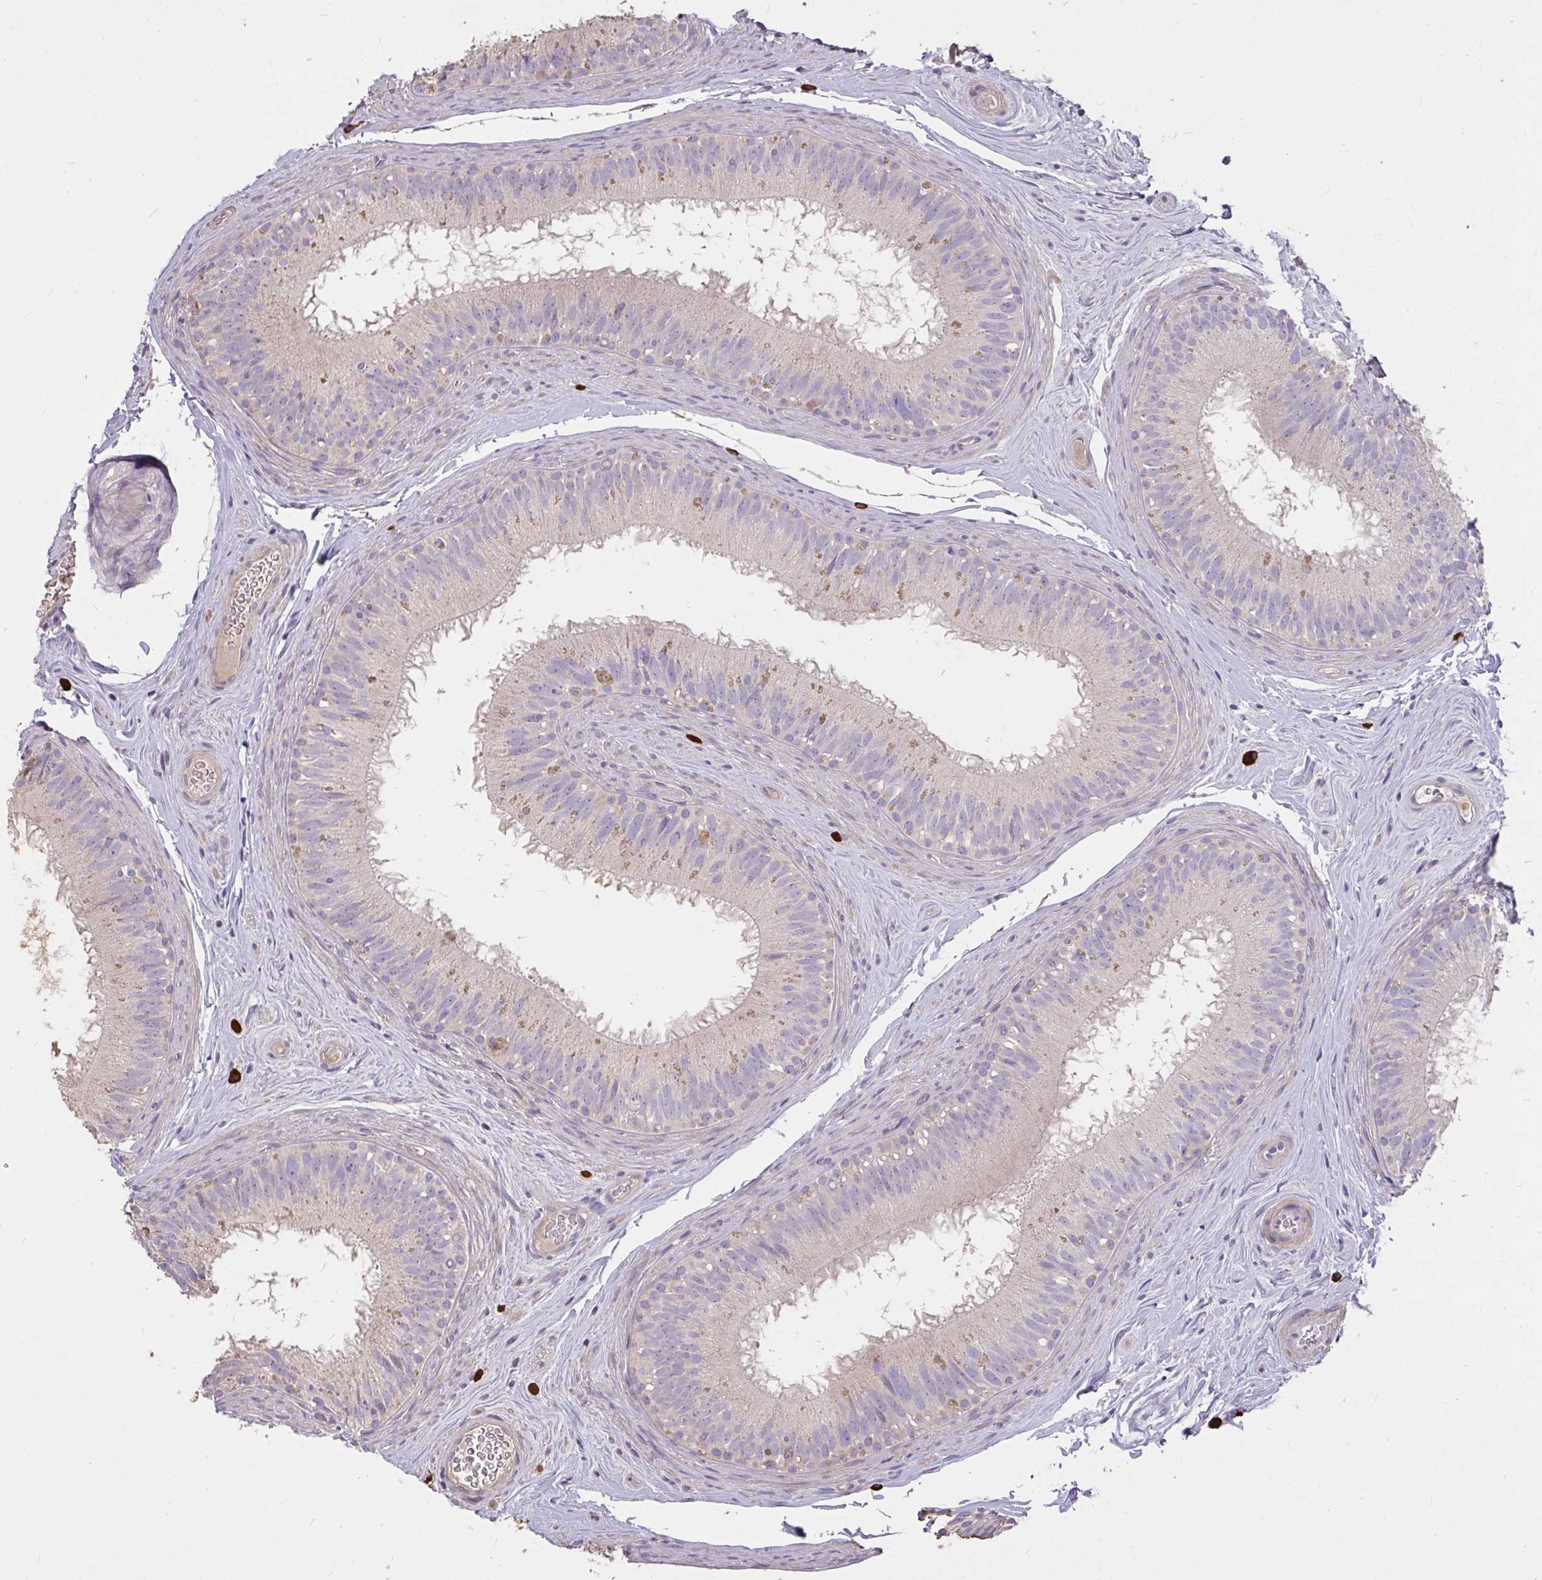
{"staining": {"intensity": "weak", "quantity": "<25%", "location": "cytoplasmic/membranous"}, "tissue": "epididymis", "cell_type": "Glandular cells", "image_type": "normal", "snomed": [{"axis": "morphology", "description": "Normal tissue, NOS"}, {"axis": "topography", "description": "Epididymis"}], "caption": "Glandular cells show no significant expression in unremarkable epididymis. (Stains: DAB (3,3'-diaminobenzidine) immunohistochemistry with hematoxylin counter stain, Microscopy: brightfield microscopy at high magnification).", "gene": "FCER1A", "patient": {"sex": "male", "age": 44}}